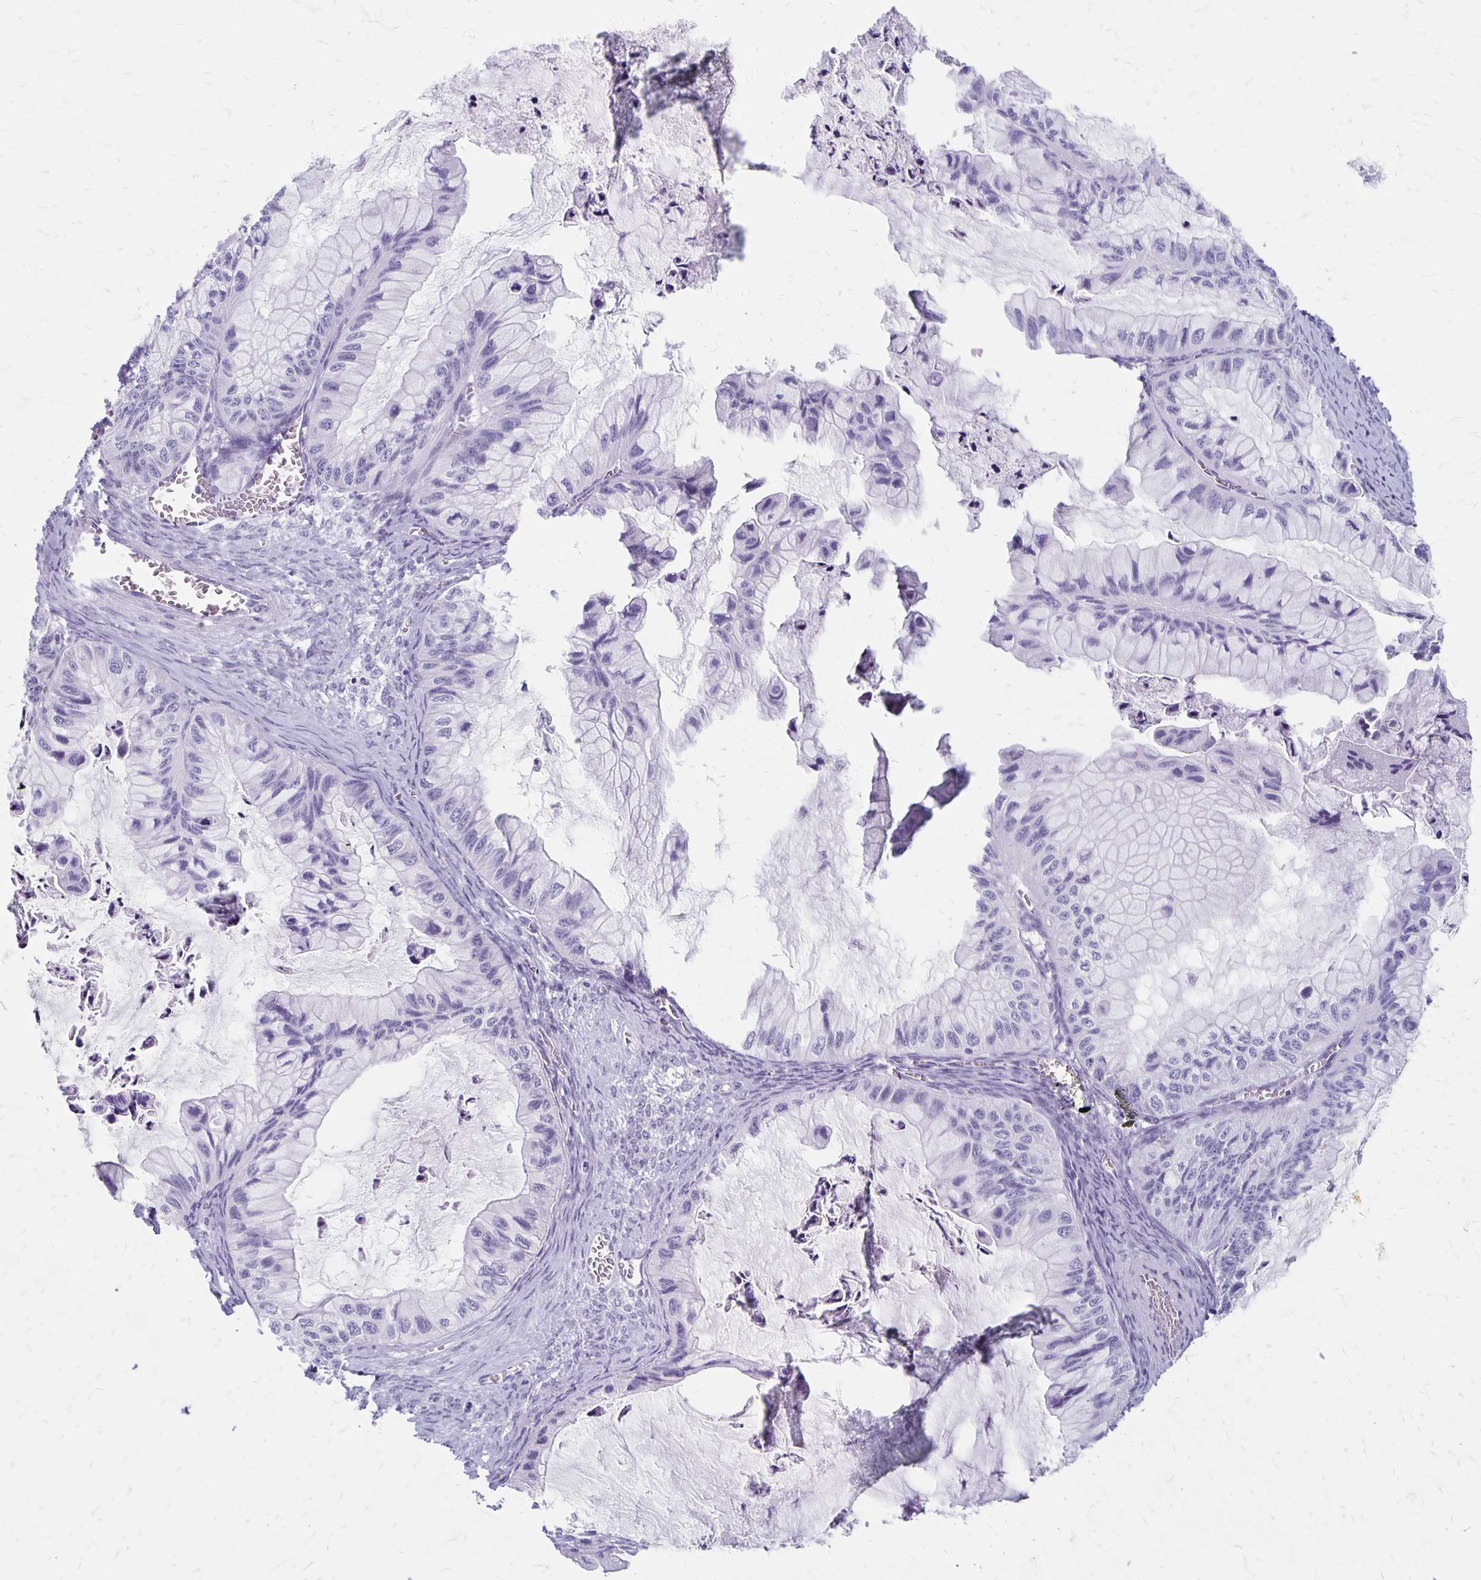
{"staining": {"intensity": "negative", "quantity": "none", "location": "none"}, "tissue": "ovarian cancer", "cell_type": "Tumor cells", "image_type": "cancer", "snomed": [{"axis": "morphology", "description": "Cystadenocarcinoma, mucinous, NOS"}, {"axis": "topography", "description": "Ovary"}], "caption": "Human mucinous cystadenocarcinoma (ovarian) stained for a protein using IHC reveals no staining in tumor cells.", "gene": "MAGEC2", "patient": {"sex": "female", "age": 72}}